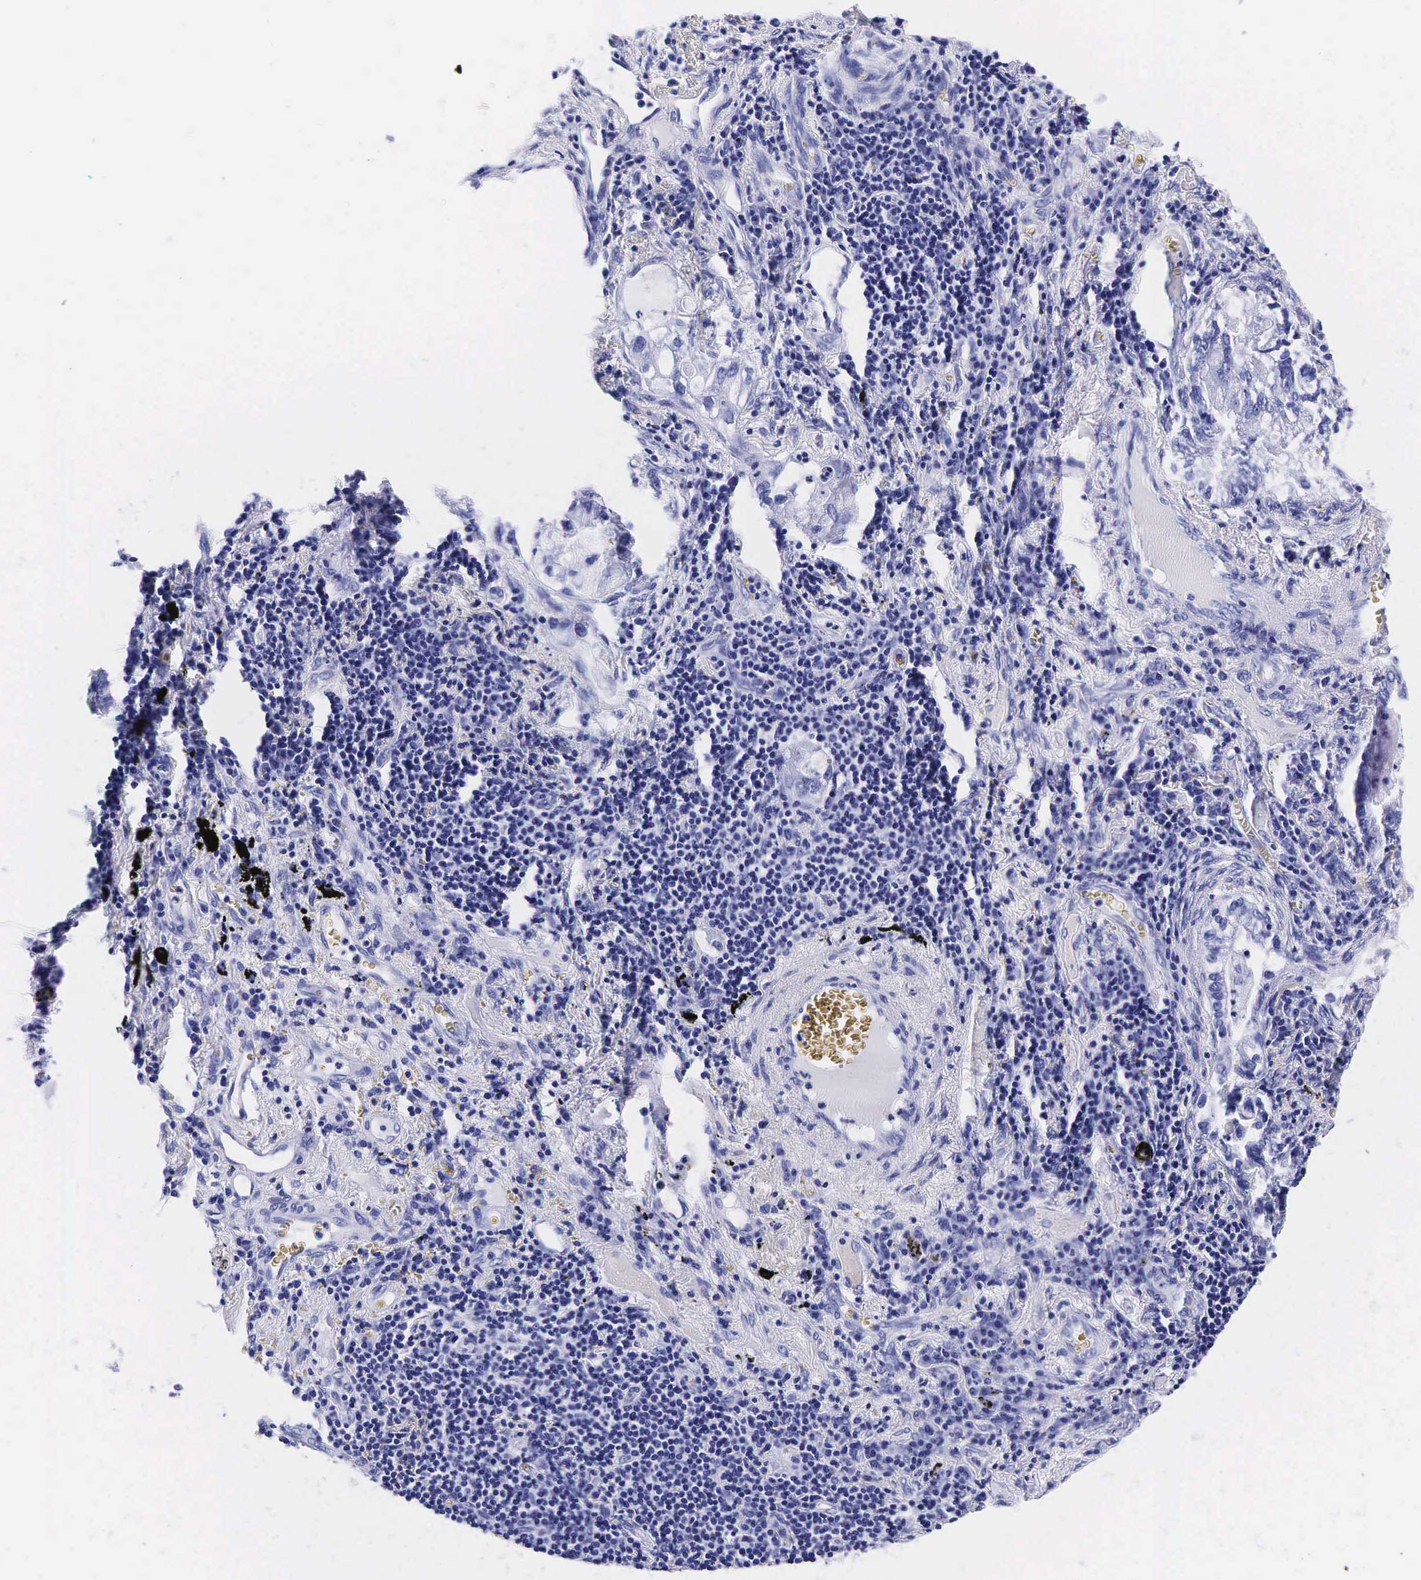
{"staining": {"intensity": "negative", "quantity": "none", "location": "none"}, "tissue": "lung cancer", "cell_type": "Tumor cells", "image_type": "cancer", "snomed": [{"axis": "morphology", "description": "Adenocarcinoma, NOS"}, {"axis": "topography", "description": "Lung"}], "caption": "Protein analysis of lung cancer (adenocarcinoma) reveals no significant positivity in tumor cells.", "gene": "KLK3", "patient": {"sex": "female", "age": 50}}